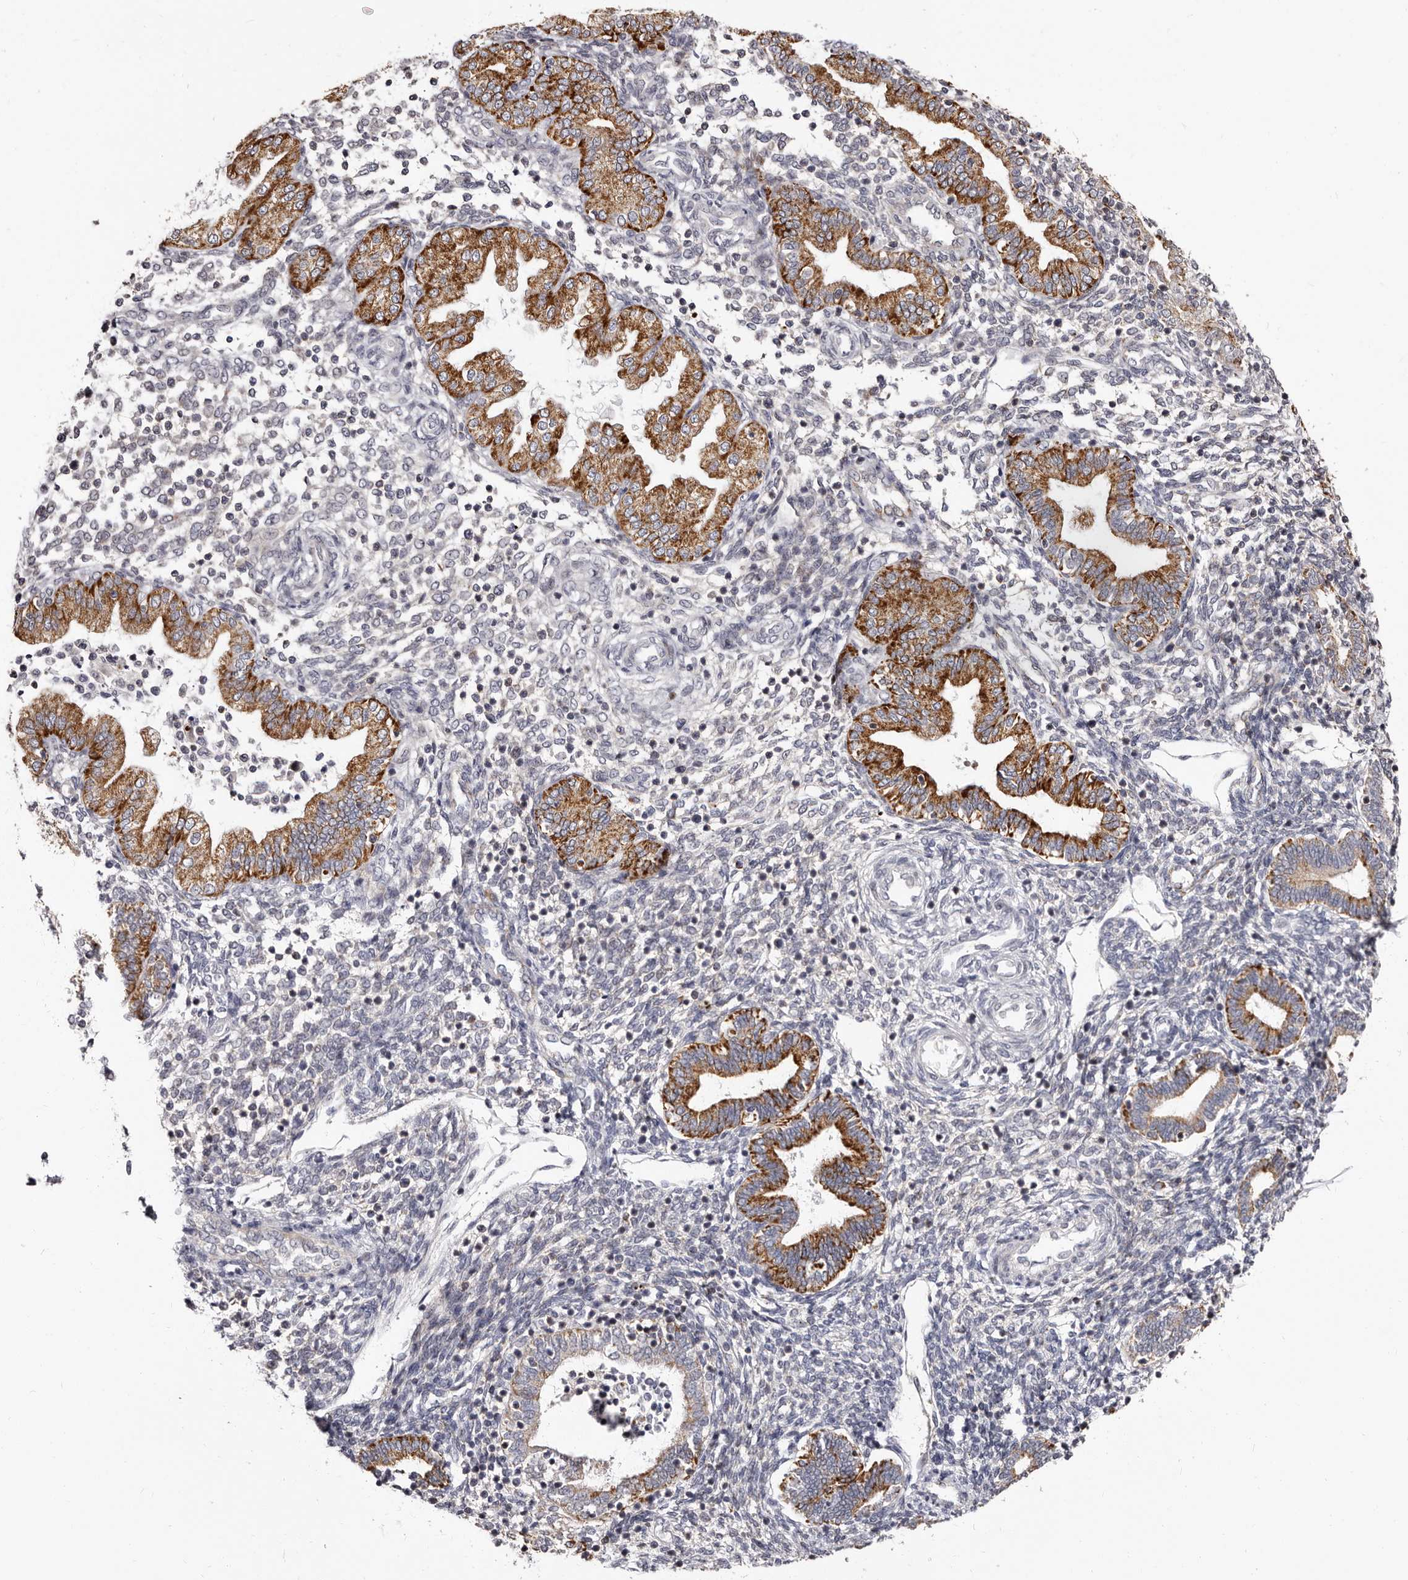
{"staining": {"intensity": "negative", "quantity": "none", "location": "none"}, "tissue": "endometrium", "cell_type": "Cells in endometrial stroma", "image_type": "normal", "snomed": [{"axis": "morphology", "description": "Normal tissue, NOS"}, {"axis": "topography", "description": "Endometrium"}], "caption": "Immunohistochemistry of unremarkable endometrium displays no expression in cells in endometrial stroma.", "gene": "PHF20L1", "patient": {"sex": "female", "age": 53}}